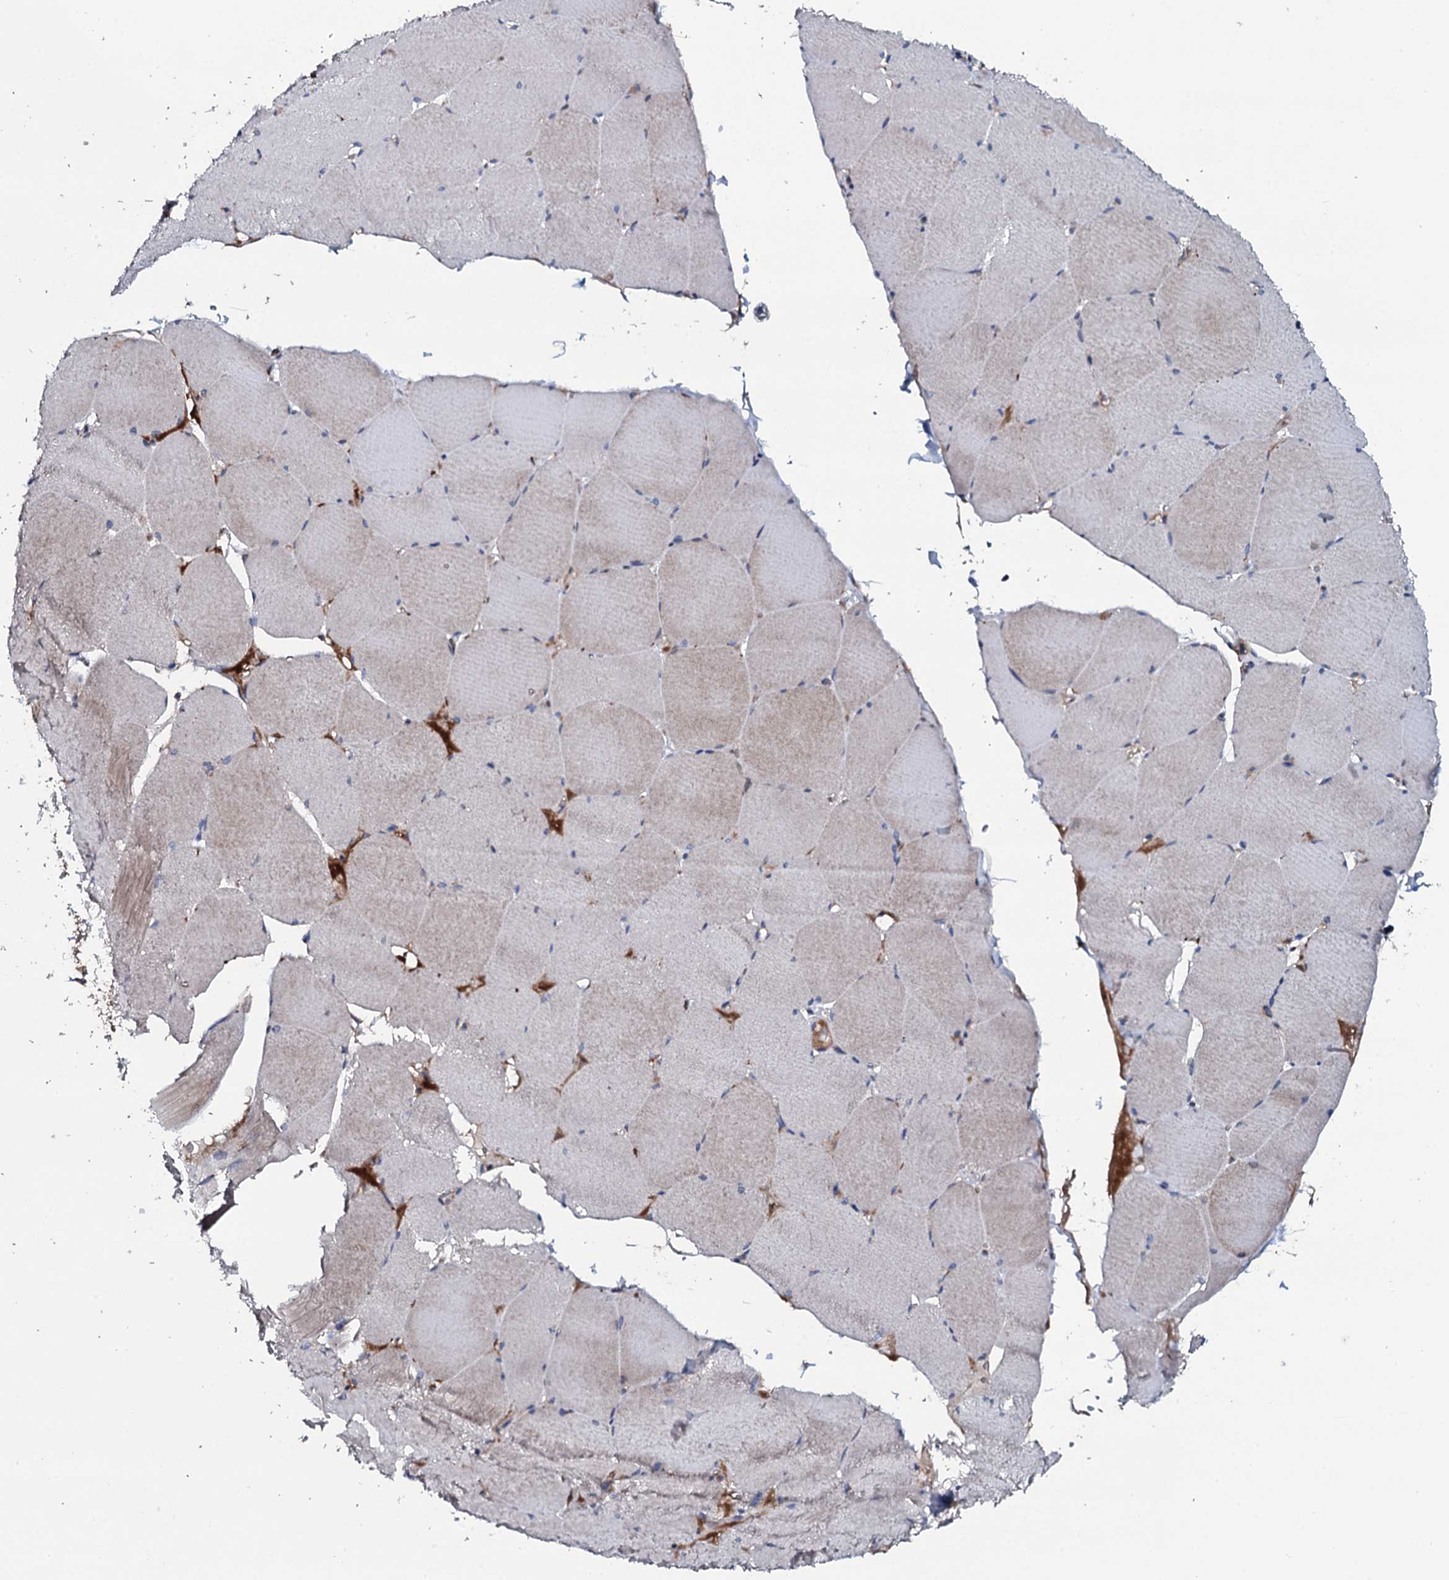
{"staining": {"intensity": "moderate", "quantity": "<25%", "location": "cytoplasmic/membranous"}, "tissue": "skeletal muscle", "cell_type": "Myocytes", "image_type": "normal", "snomed": [{"axis": "morphology", "description": "Normal tissue, NOS"}, {"axis": "topography", "description": "Skeletal muscle"}, {"axis": "topography", "description": "Head-Neck"}], "caption": "Normal skeletal muscle shows moderate cytoplasmic/membranous positivity in approximately <25% of myocytes, visualized by immunohistochemistry. (DAB = brown stain, brightfield microscopy at high magnification).", "gene": "IL12B", "patient": {"sex": "male", "age": 66}}